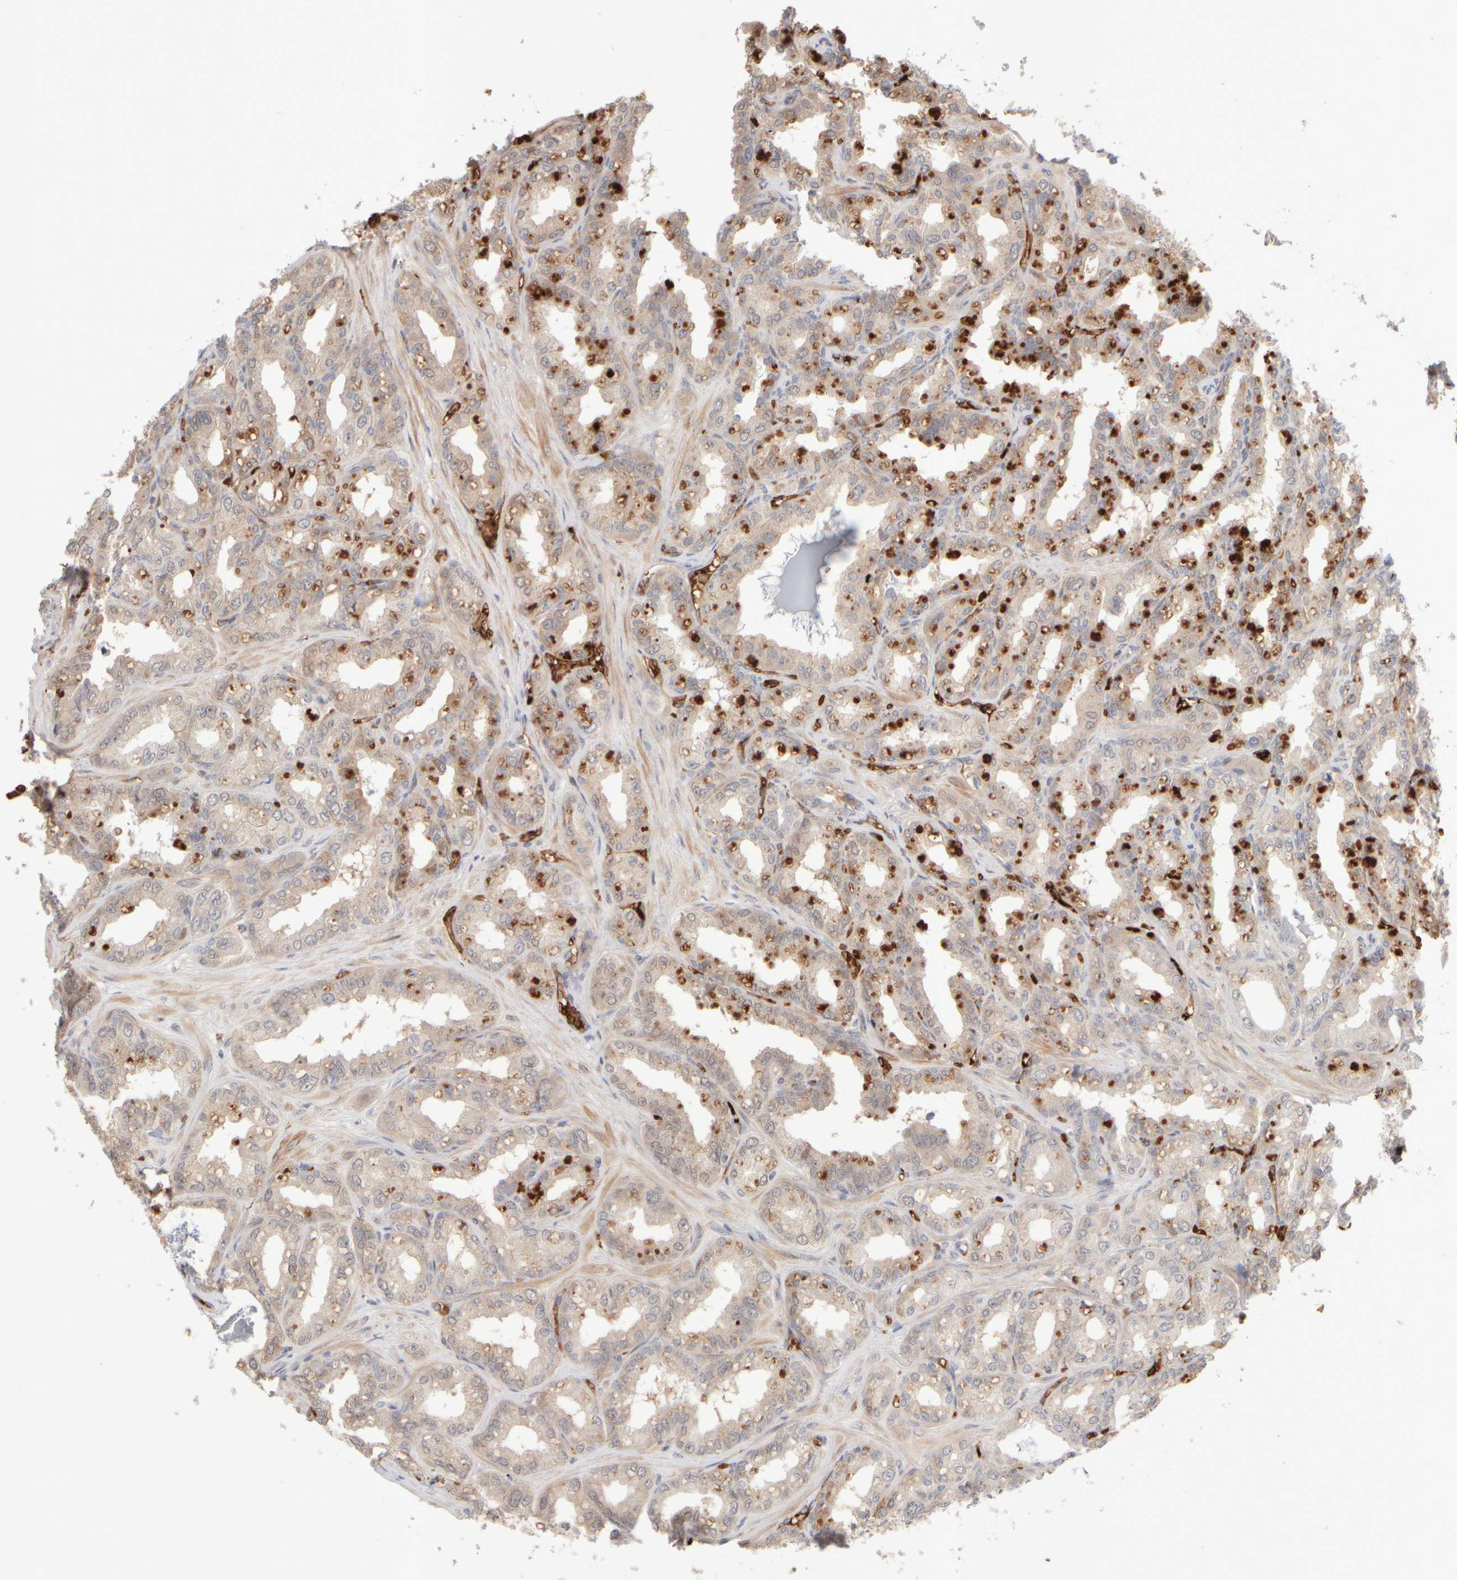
{"staining": {"intensity": "weak", "quantity": ">75%", "location": "cytoplasmic/membranous"}, "tissue": "seminal vesicle", "cell_type": "Glandular cells", "image_type": "normal", "snomed": [{"axis": "morphology", "description": "Normal tissue, NOS"}, {"axis": "topography", "description": "Prostate"}, {"axis": "topography", "description": "Seminal veicle"}], "caption": "An IHC image of normal tissue is shown. Protein staining in brown shows weak cytoplasmic/membranous positivity in seminal vesicle within glandular cells.", "gene": "MST1", "patient": {"sex": "male", "age": 51}}